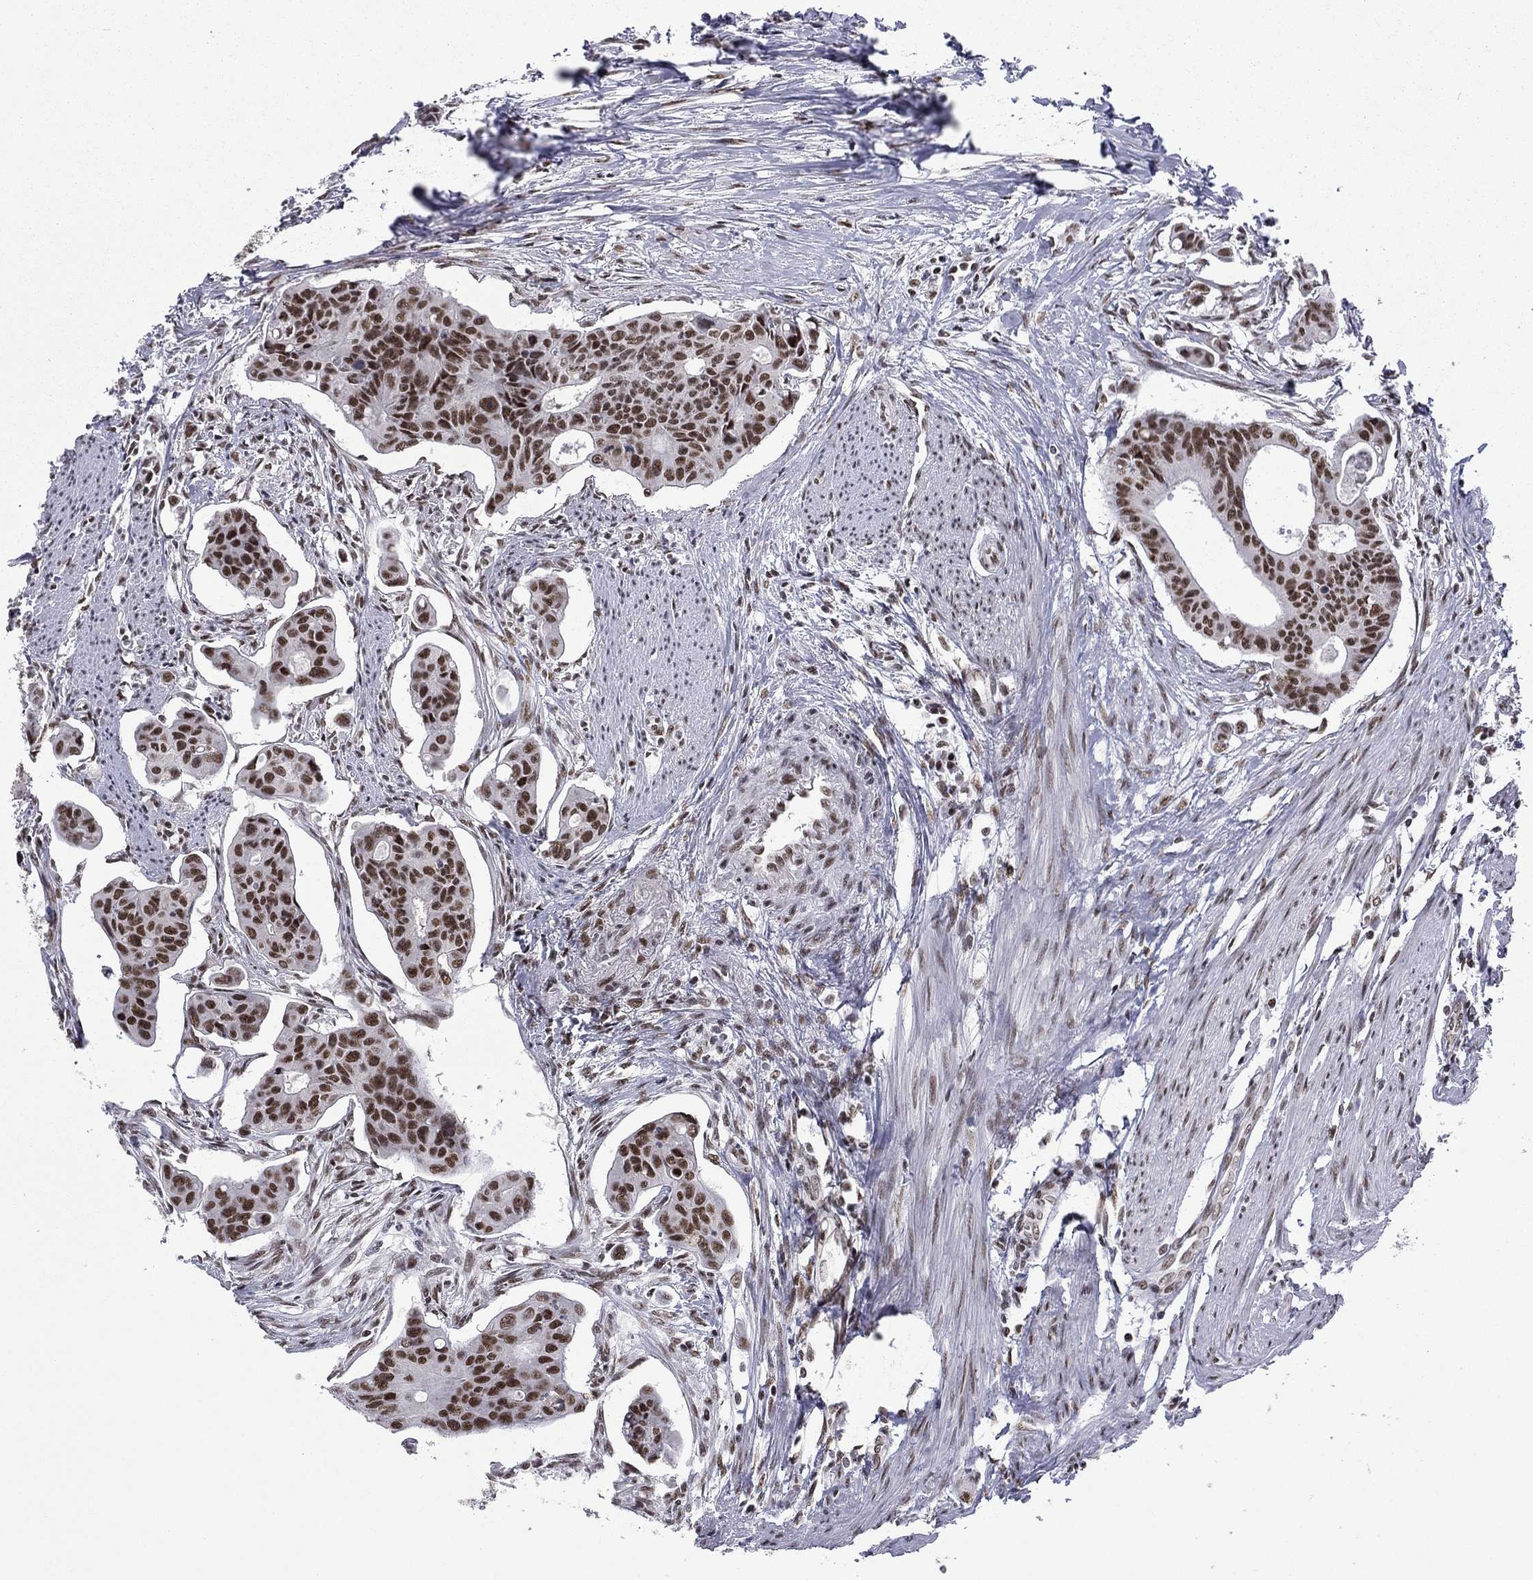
{"staining": {"intensity": "strong", "quantity": "25%-75%", "location": "nuclear"}, "tissue": "colorectal cancer", "cell_type": "Tumor cells", "image_type": "cancer", "snomed": [{"axis": "morphology", "description": "Adenocarcinoma, NOS"}, {"axis": "topography", "description": "Colon"}], "caption": "A high-resolution micrograph shows IHC staining of colorectal cancer (adenocarcinoma), which displays strong nuclear positivity in about 25%-75% of tumor cells. (IHC, brightfield microscopy, high magnification).", "gene": "ETV5", "patient": {"sex": "male", "age": 70}}